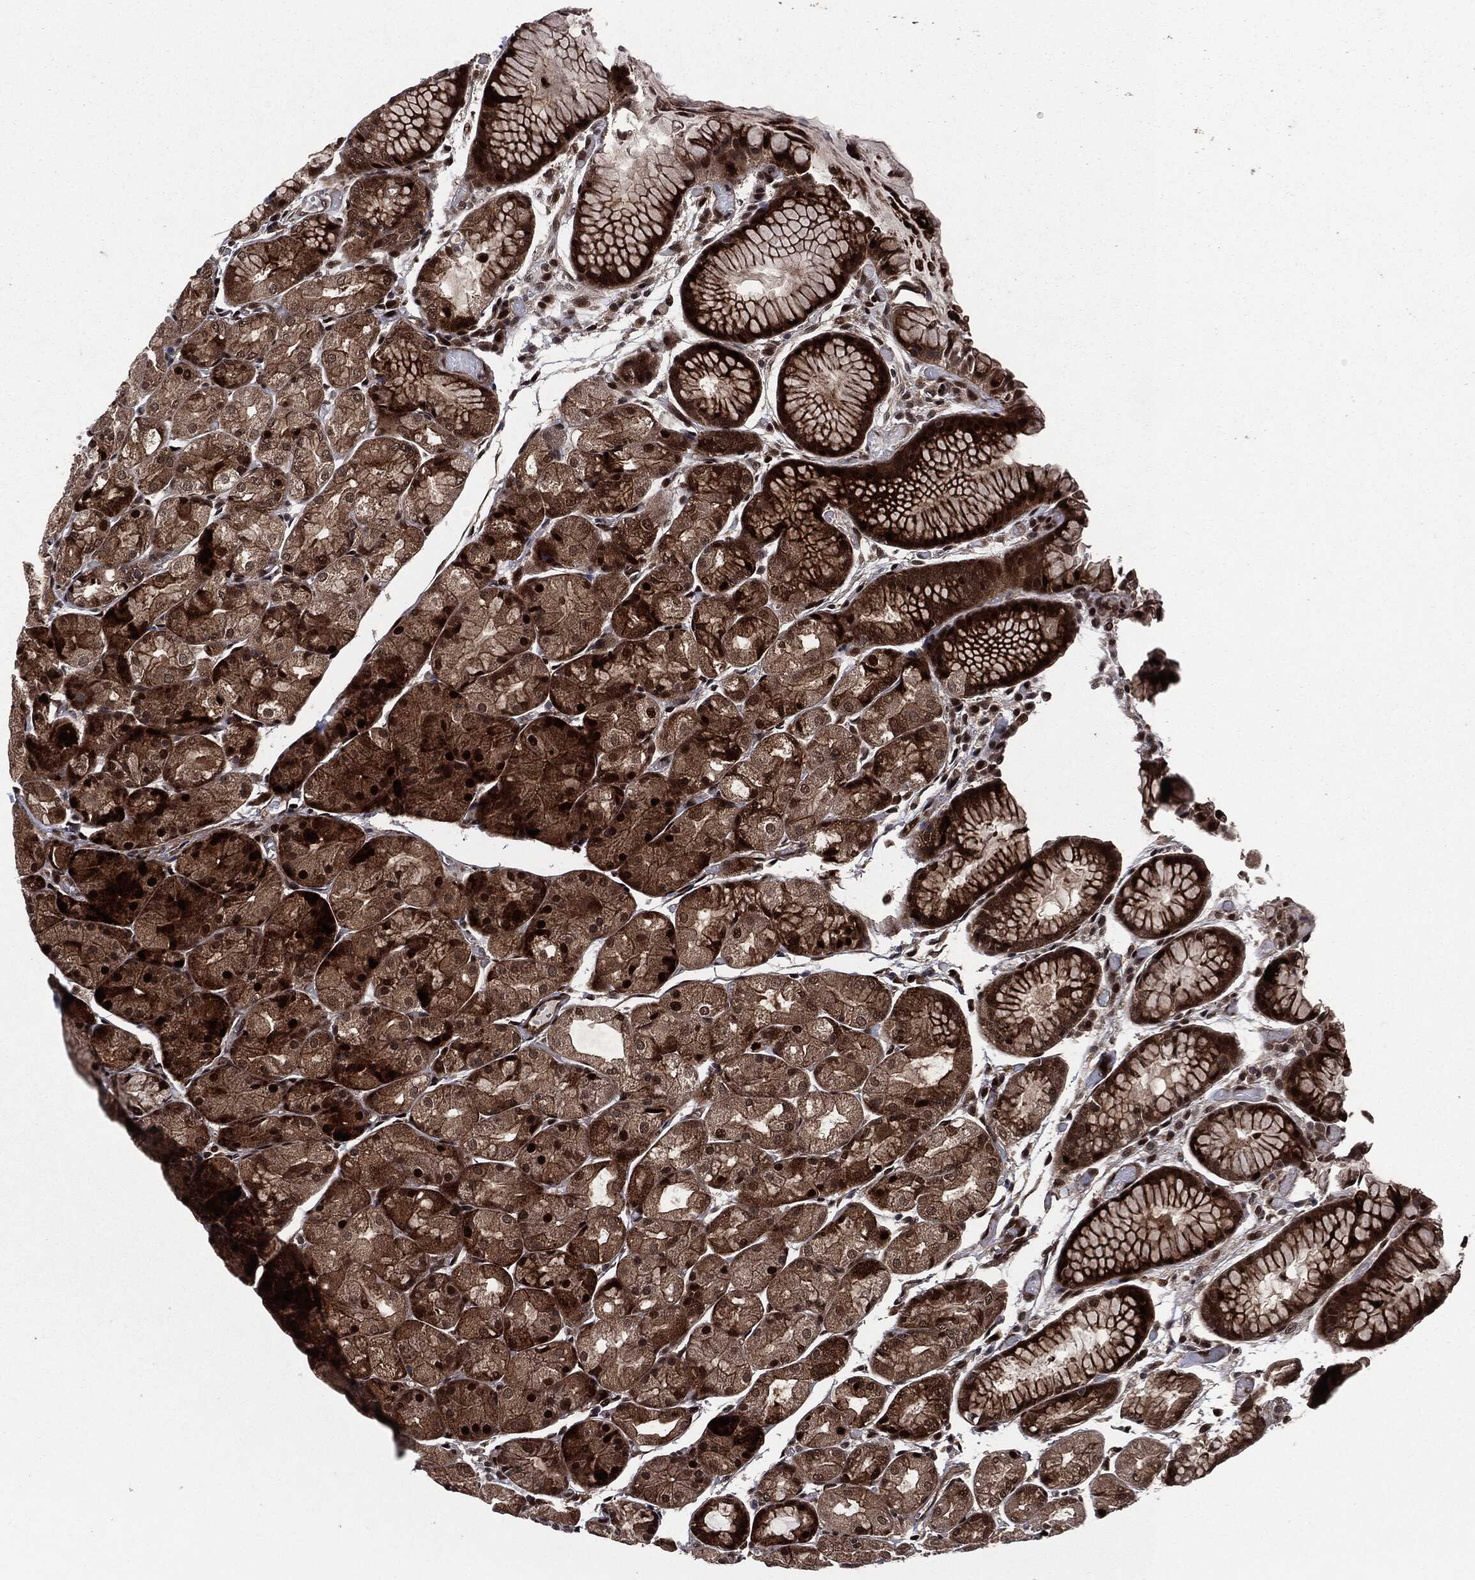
{"staining": {"intensity": "strong", "quantity": "25%-75%", "location": "cytoplasmic/membranous,nuclear"}, "tissue": "stomach", "cell_type": "Glandular cells", "image_type": "normal", "snomed": [{"axis": "morphology", "description": "Normal tissue, NOS"}, {"axis": "topography", "description": "Stomach, upper"}], "caption": "Approximately 25%-75% of glandular cells in benign human stomach exhibit strong cytoplasmic/membranous,nuclear protein staining as visualized by brown immunohistochemical staining.", "gene": "SMAD4", "patient": {"sex": "male", "age": 72}}